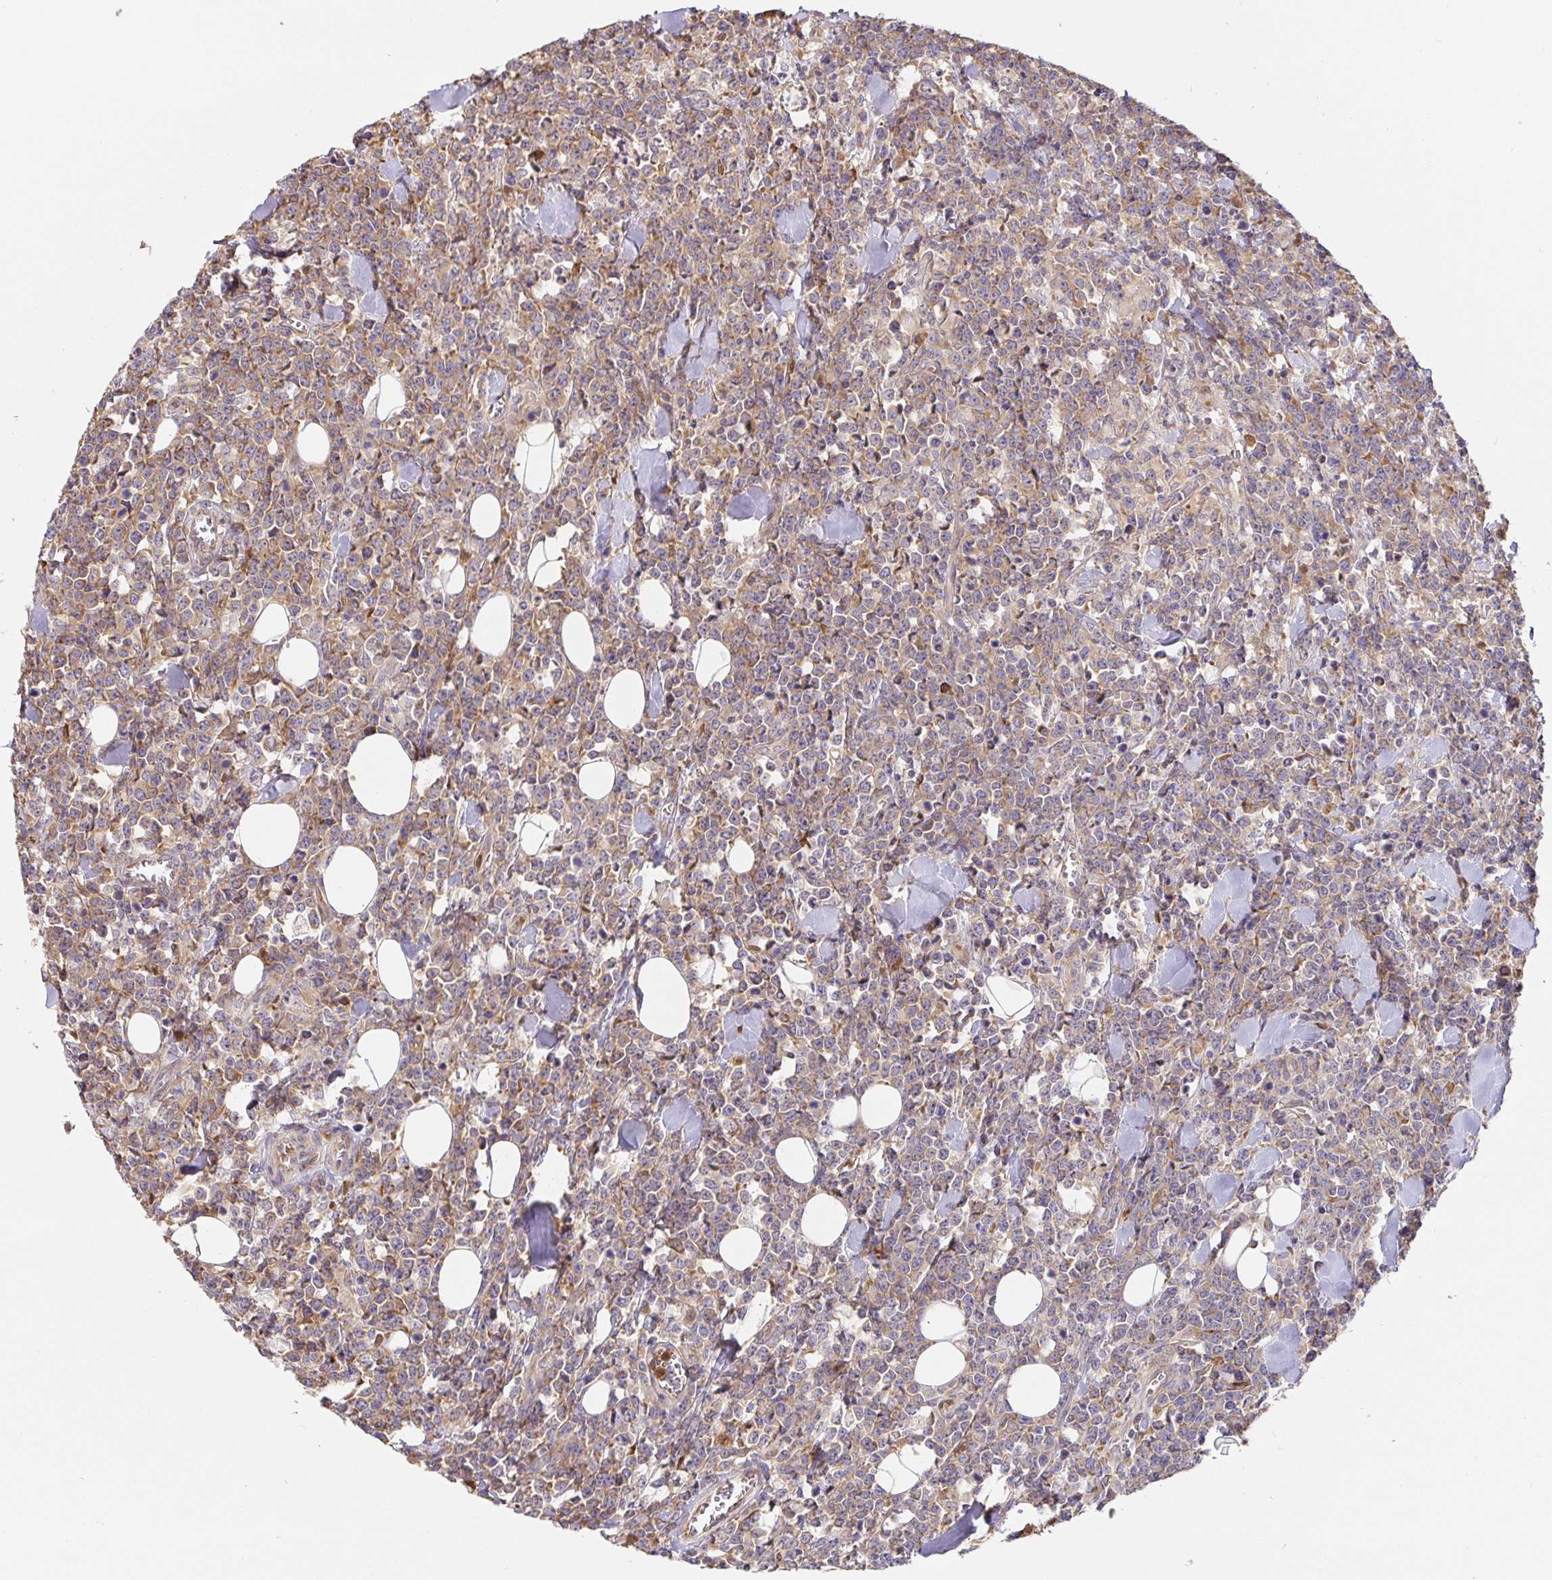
{"staining": {"intensity": "weak", "quantity": ">75%", "location": "cytoplasmic/membranous"}, "tissue": "lymphoma", "cell_type": "Tumor cells", "image_type": "cancer", "snomed": [{"axis": "morphology", "description": "Malignant lymphoma, non-Hodgkin's type, High grade"}, {"axis": "topography", "description": "Small intestine"}], "caption": "Brown immunohistochemical staining in lymphoma reveals weak cytoplasmic/membranous staining in approximately >75% of tumor cells.", "gene": "PDPK1", "patient": {"sex": "female", "age": 56}}